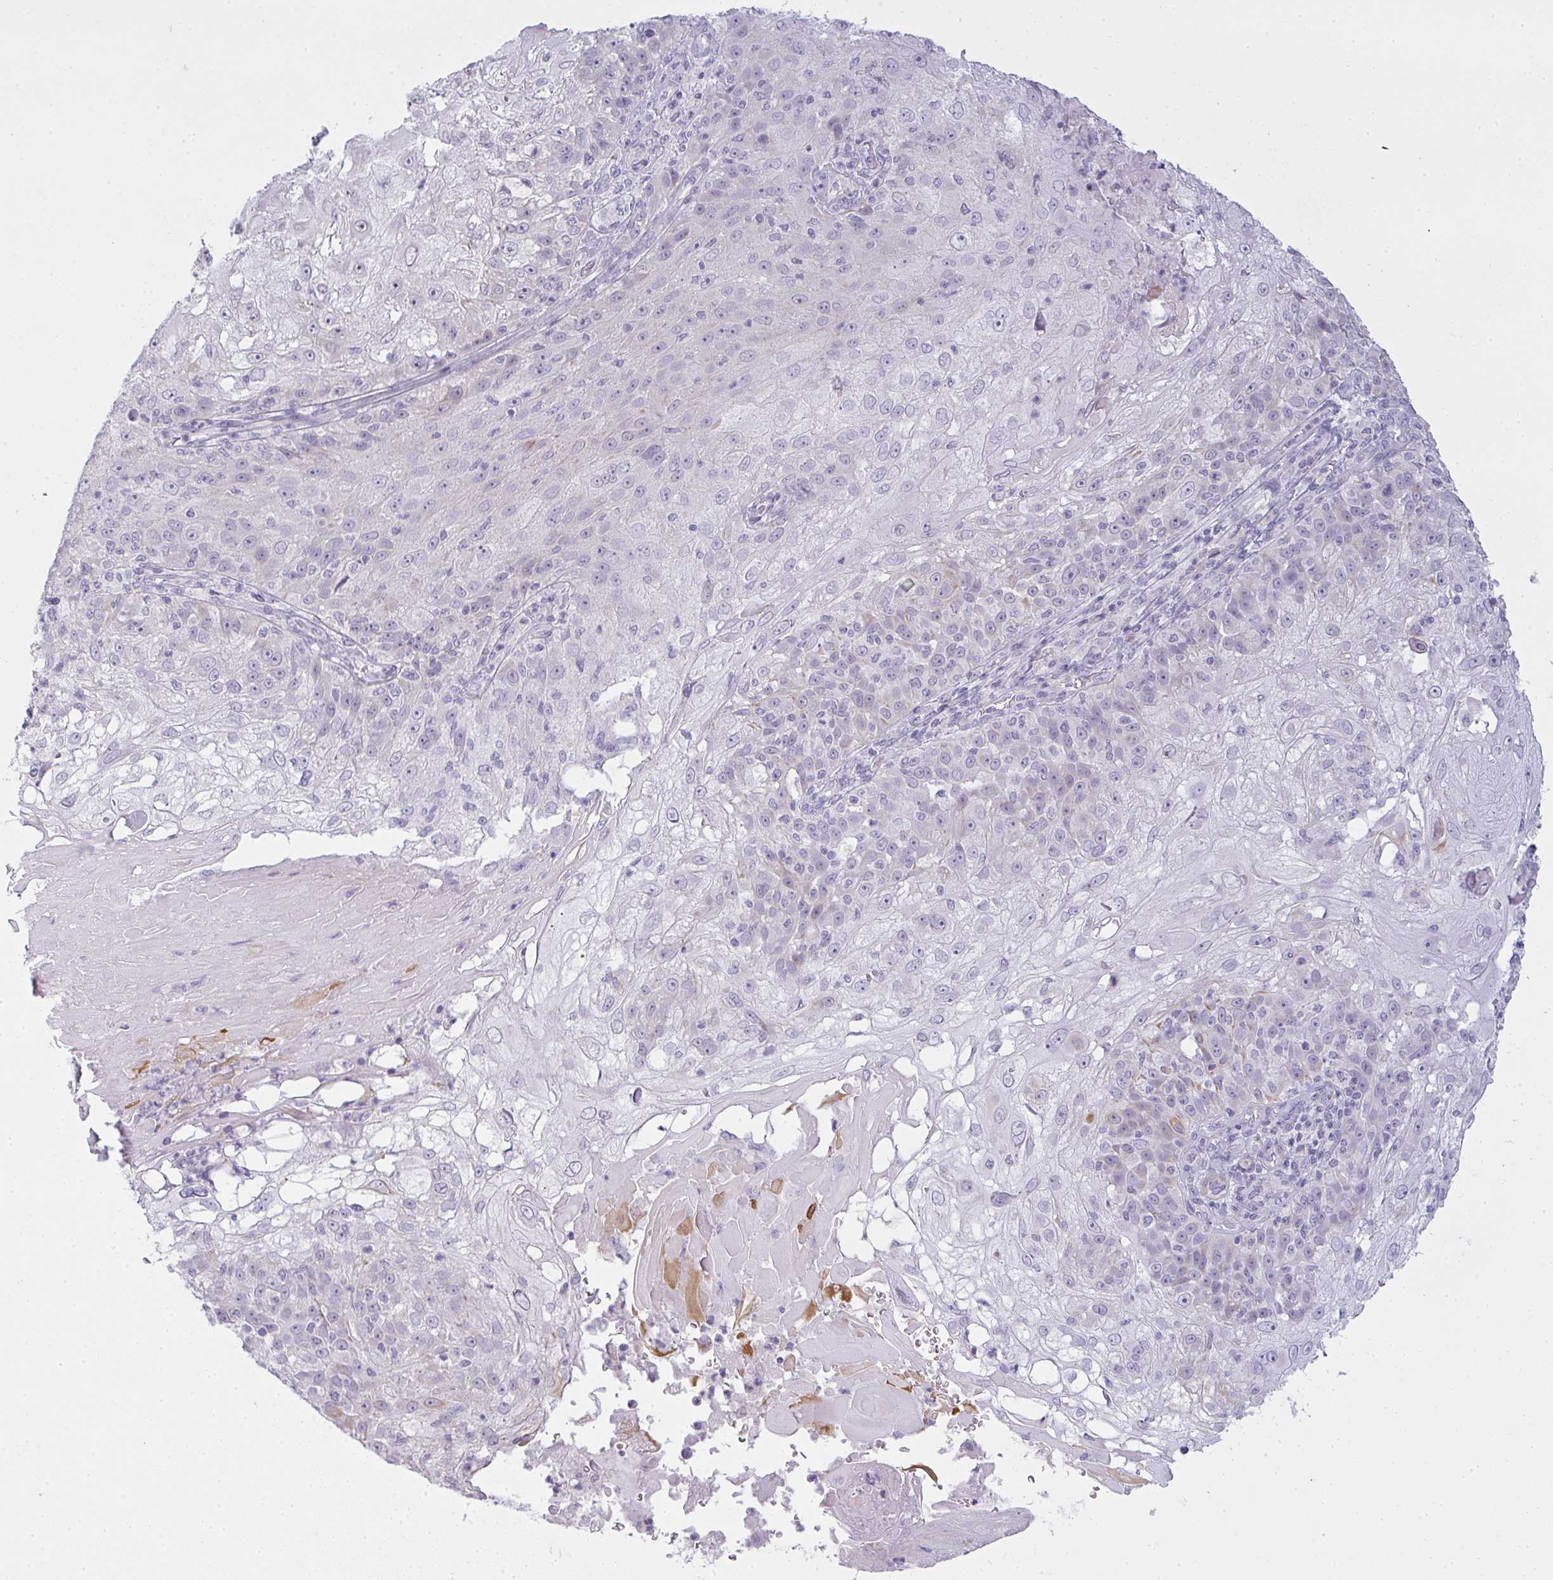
{"staining": {"intensity": "negative", "quantity": "none", "location": "none"}, "tissue": "skin cancer", "cell_type": "Tumor cells", "image_type": "cancer", "snomed": [{"axis": "morphology", "description": "Normal tissue, NOS"}, {"axis": "morphology", "description": "Squamous cell carcinoma, NOS"}, {"axis": "topography", "description": "Skin"}], "caption": "Skin cancer (squamous cell carcinoma) was stained to show a protein in brown. There is no significant staining in tumor cells.", "gene": "SIRPB2", "patient": {"sex": "female", "age": 83}}